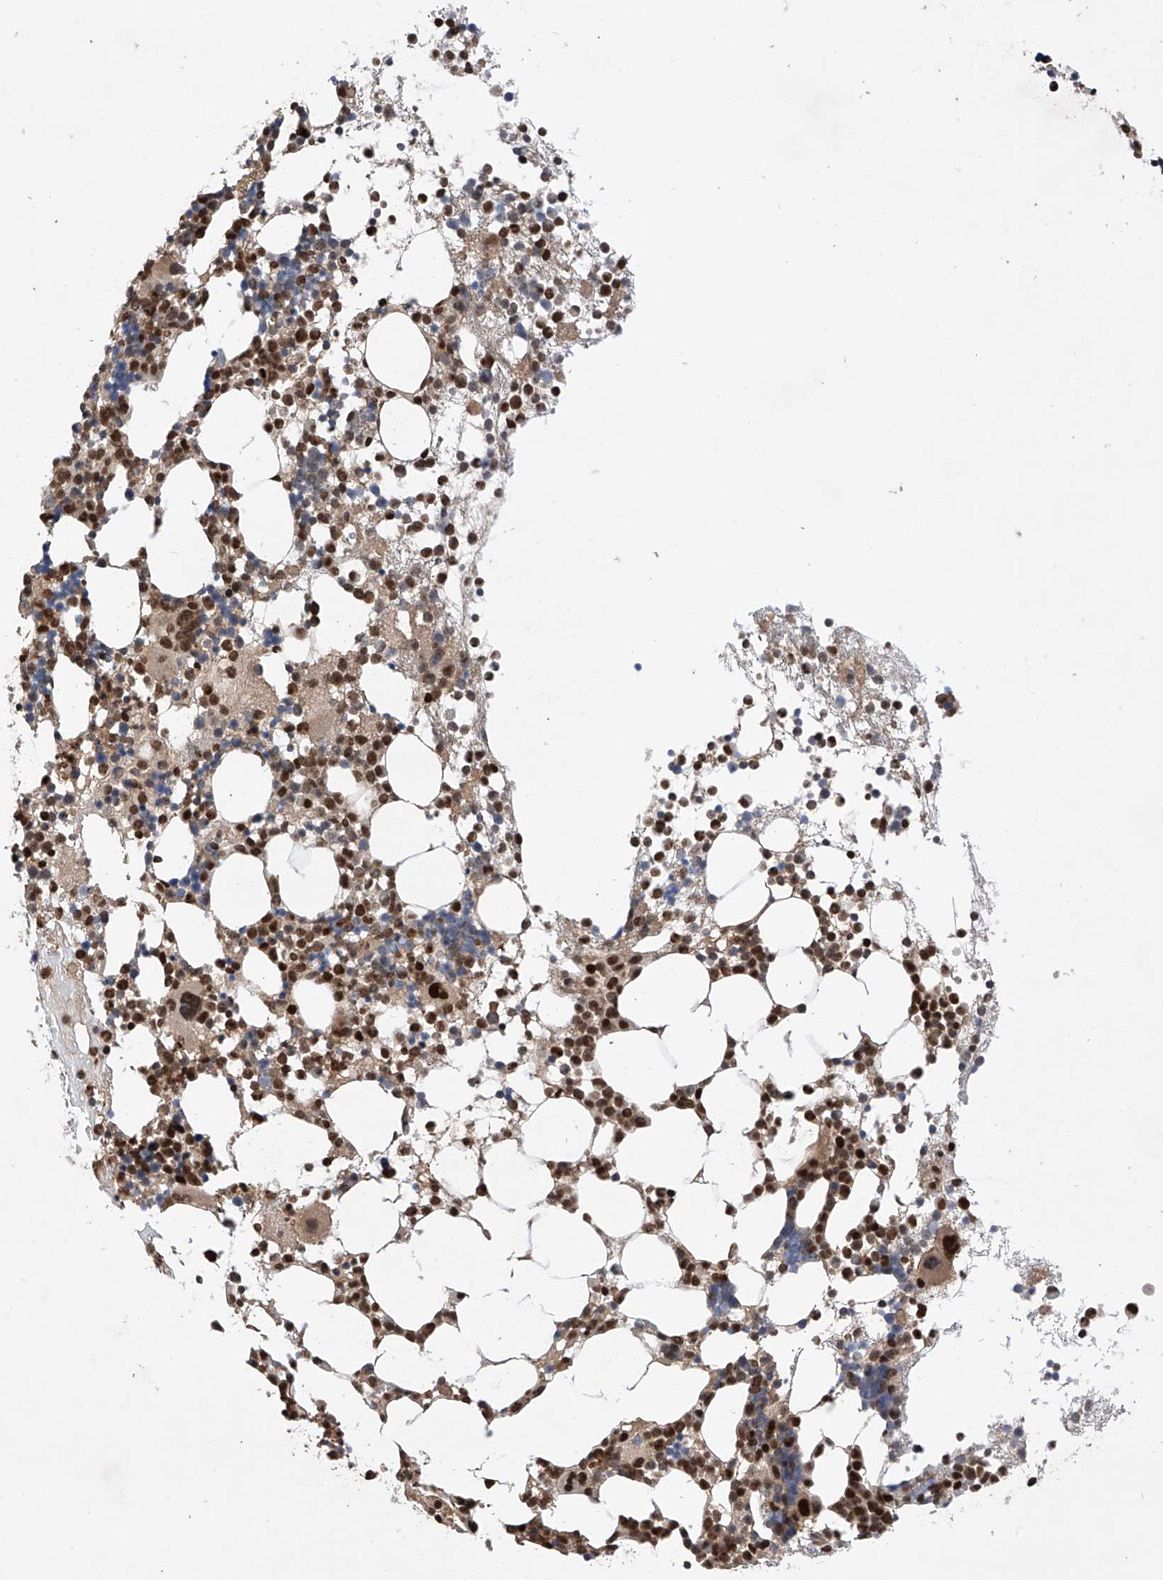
{"staining": {"intensity": "strong", "quantity": "25%-75%", "location": "cytoplasmic/membranous,nuclear"}, "tissue": "bone marrow", "cell_type": "Hematopoietic cells", "image_type": "normal", "snomed": [{"axis": "morphology", "description": "Normal tissue, NOS"}, {"axis": "topography", "description": "Bone marrow"}], "caption": "This photomicrograph demonstrates normal bone marrow stained with immunohistochemistry (IHC) to label a protein in brown. The cytoplasmic/membranous,nuclear of hematopoietic cells show strong positivity for the protein. Nuclei are counter-stained blue.", "gene": "ZNF280D", "patient": {"sex": "female", "age": 57}}